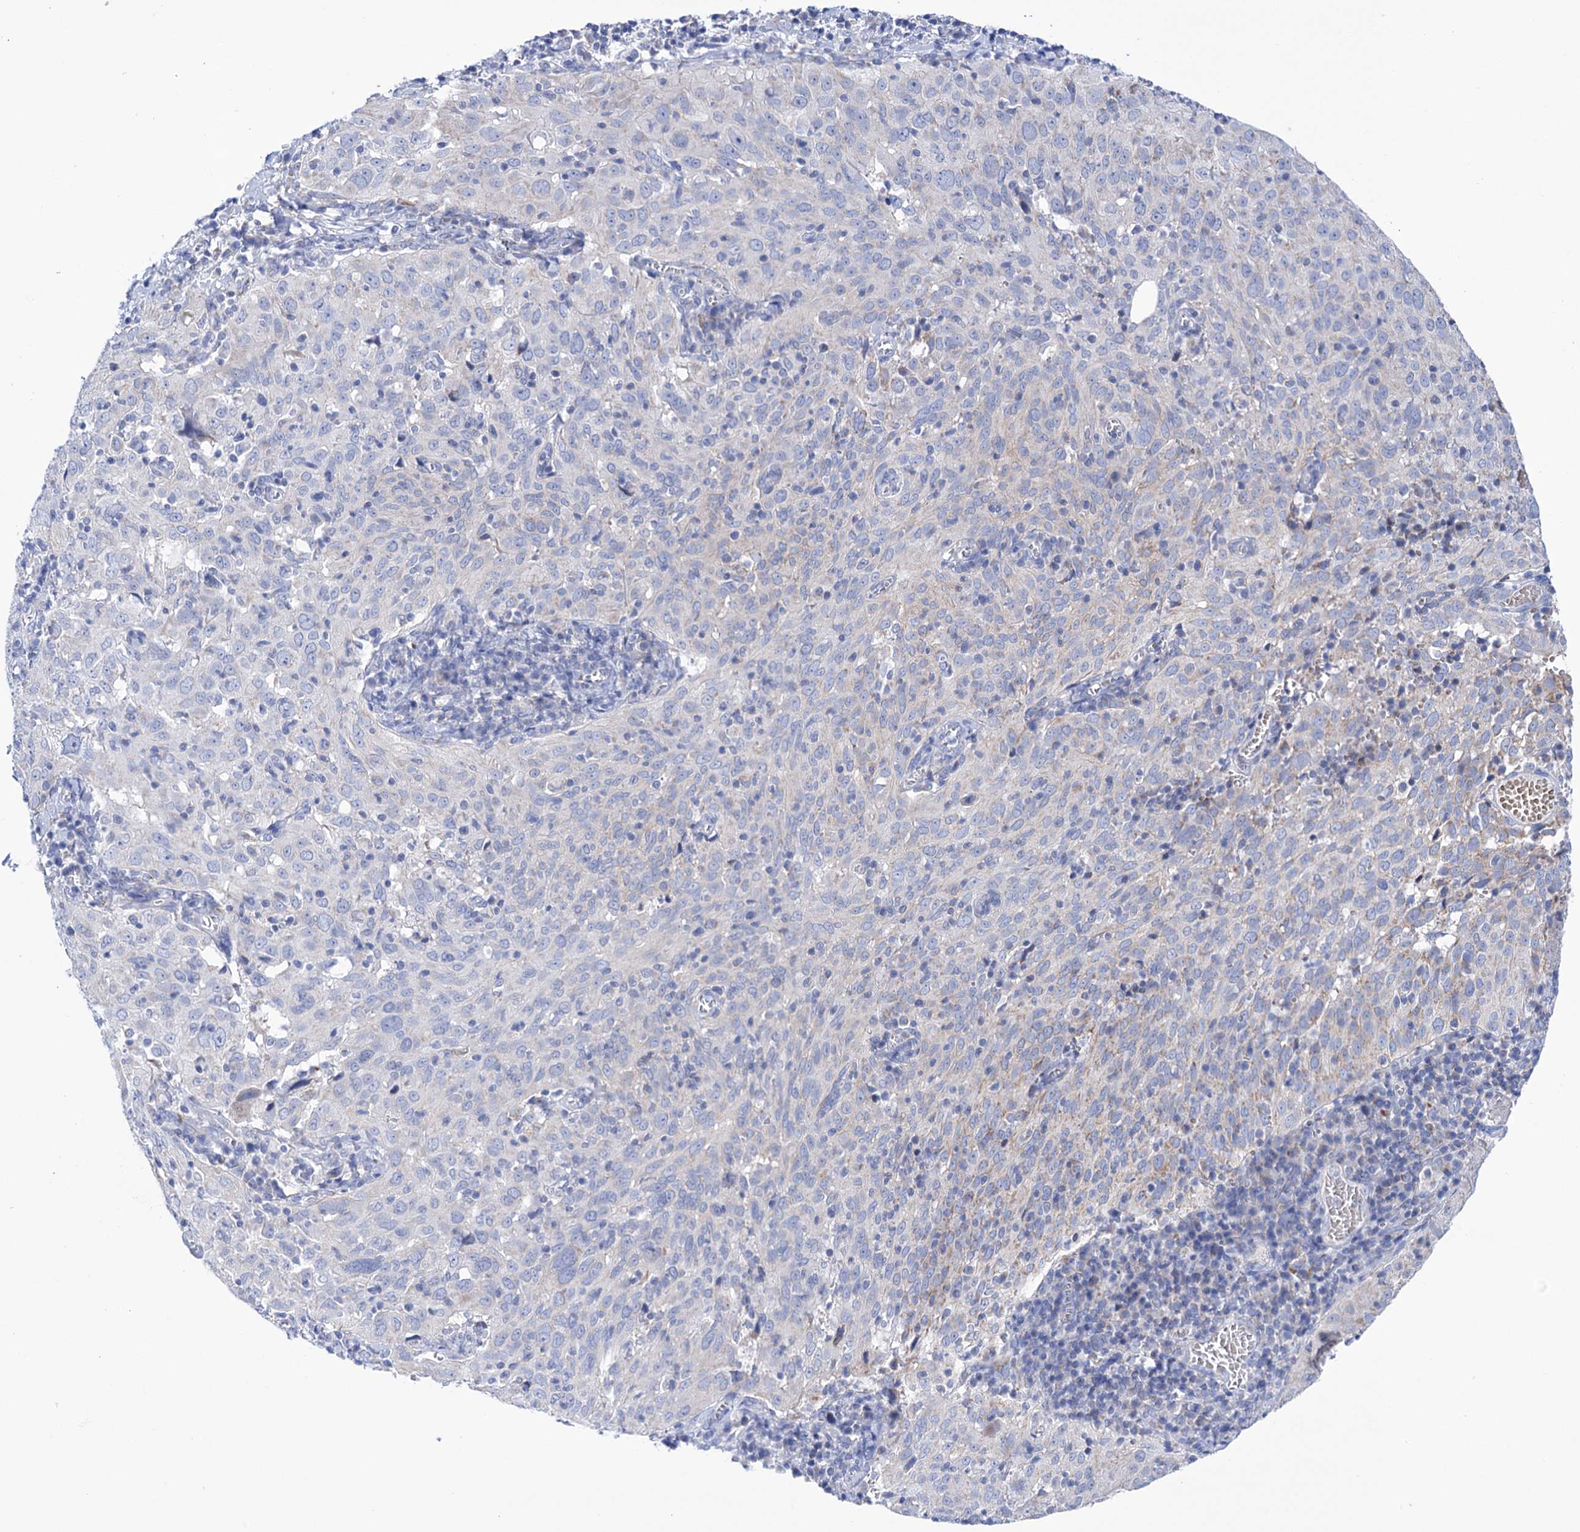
{"staining": {"intensity": "negative", "quantity": "none", "location": "none"}, "tissue": "cervical cancer", "cell_type": "Tumor cells", "image_type": "cancer", "snomed": [{"axis": "morphology", "description": "Squamous cell carcinoma, NOS"}, {"axis": "topography", "description": "Cervix"}], "caption": "There is no significant positivity in tumor cells of squamous cell carcinoma (cervical).", "gene": "YARS2", "patient": {"sex": "female", "age": 31}}